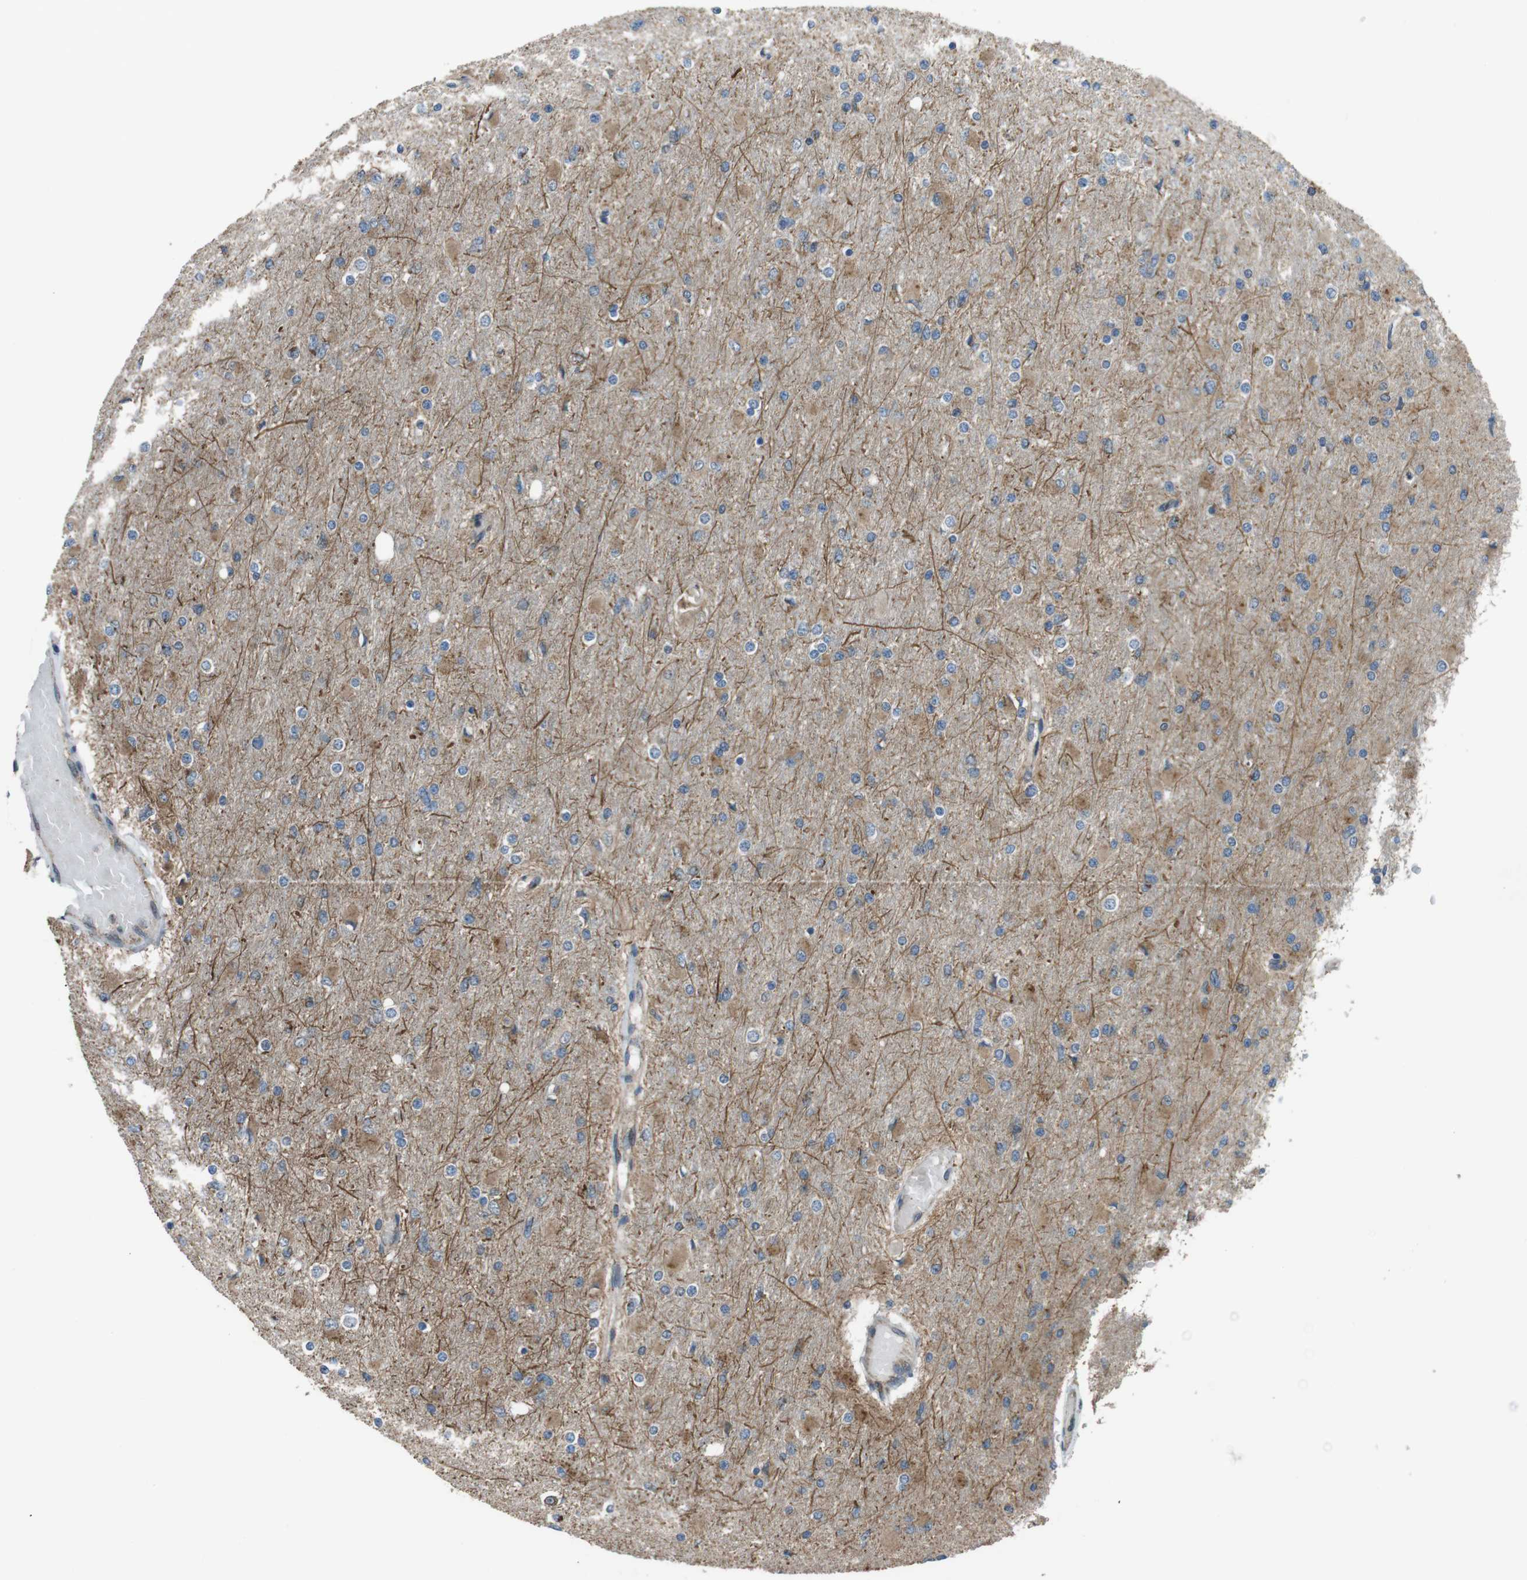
{"staining": {"intensity": "weak", "quantity": "25%-75%", "location": "cytoplasmic/membranous"}, "tissue": "glioma", "cell_type": "Tumor cells", "image_type": "cancer", "snomed": [{"axis": "morphology", "description": "Glioma, malignant, High grade"}, {"axis": "topography", "description": "Cerebral cortex"}], "caption": "Immunohistochemistry image of malignant high-grade glioma stained for a protein (brown), which exhibits low levels of weak cytoplasmic/membranous expression in approximately 25%-75% of tumor cells.", "gene": "GIMAP8", "patient": {"sex": "female", "age": 36}}